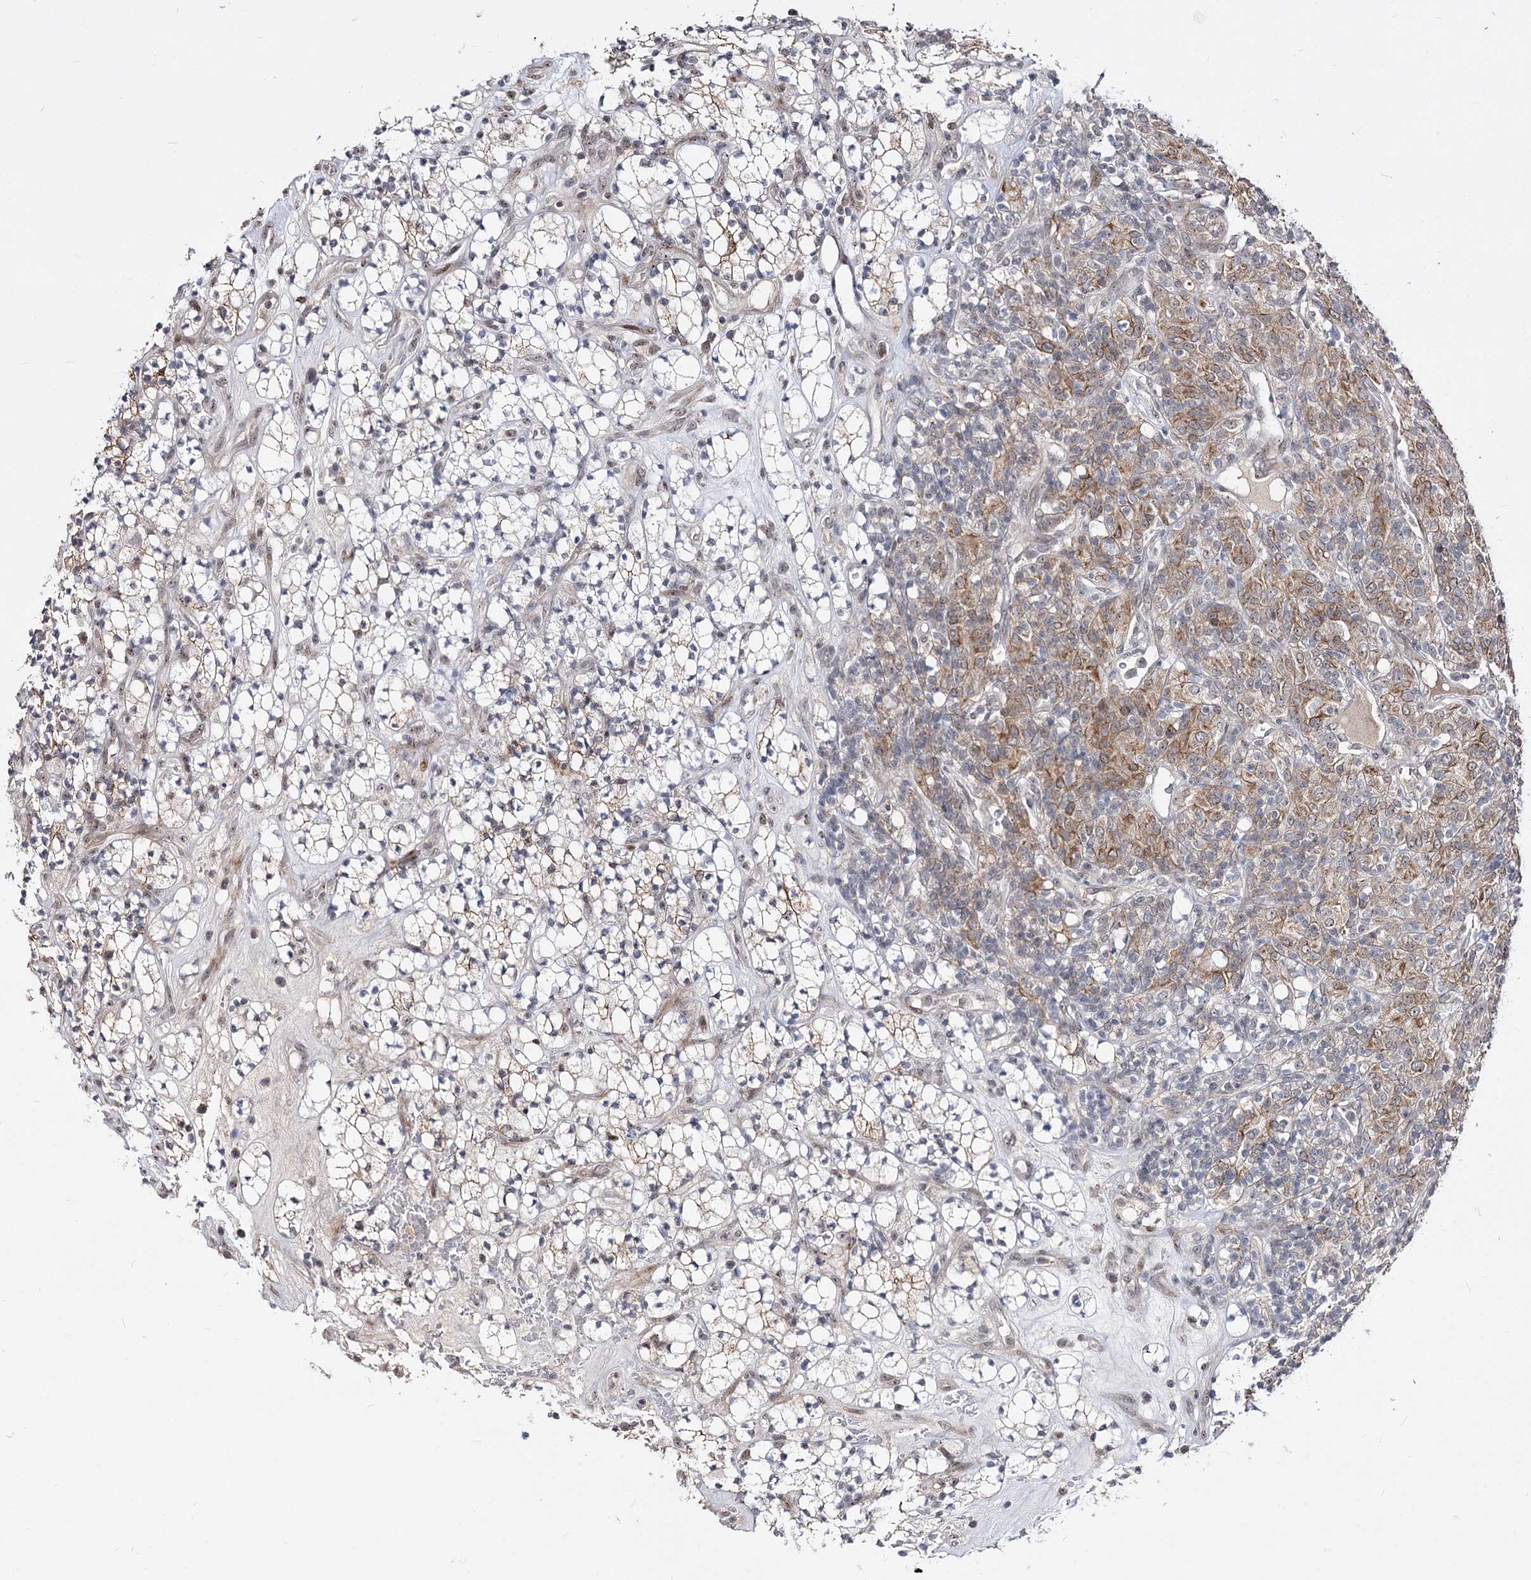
{"staining": {"intensity": "weak", "quantity": "<25%", "location": "cytoplasmic/membranous"}, "tissue": "renal cancer", "cell_type": "Tumor cells", "image_type": "cancer", "snomed": [{"axis": "morphology", "description": "Adenocarcinoma, NOS"}, {"axis": "topography", "description": "Kidney"}], "caption": "Renal cancer stained for a protein using immunohistochemistry (IHC) exhibits no staining tumor cells.", "gene": "STOX1", "patient": {"sex": "male", "age": 77}}